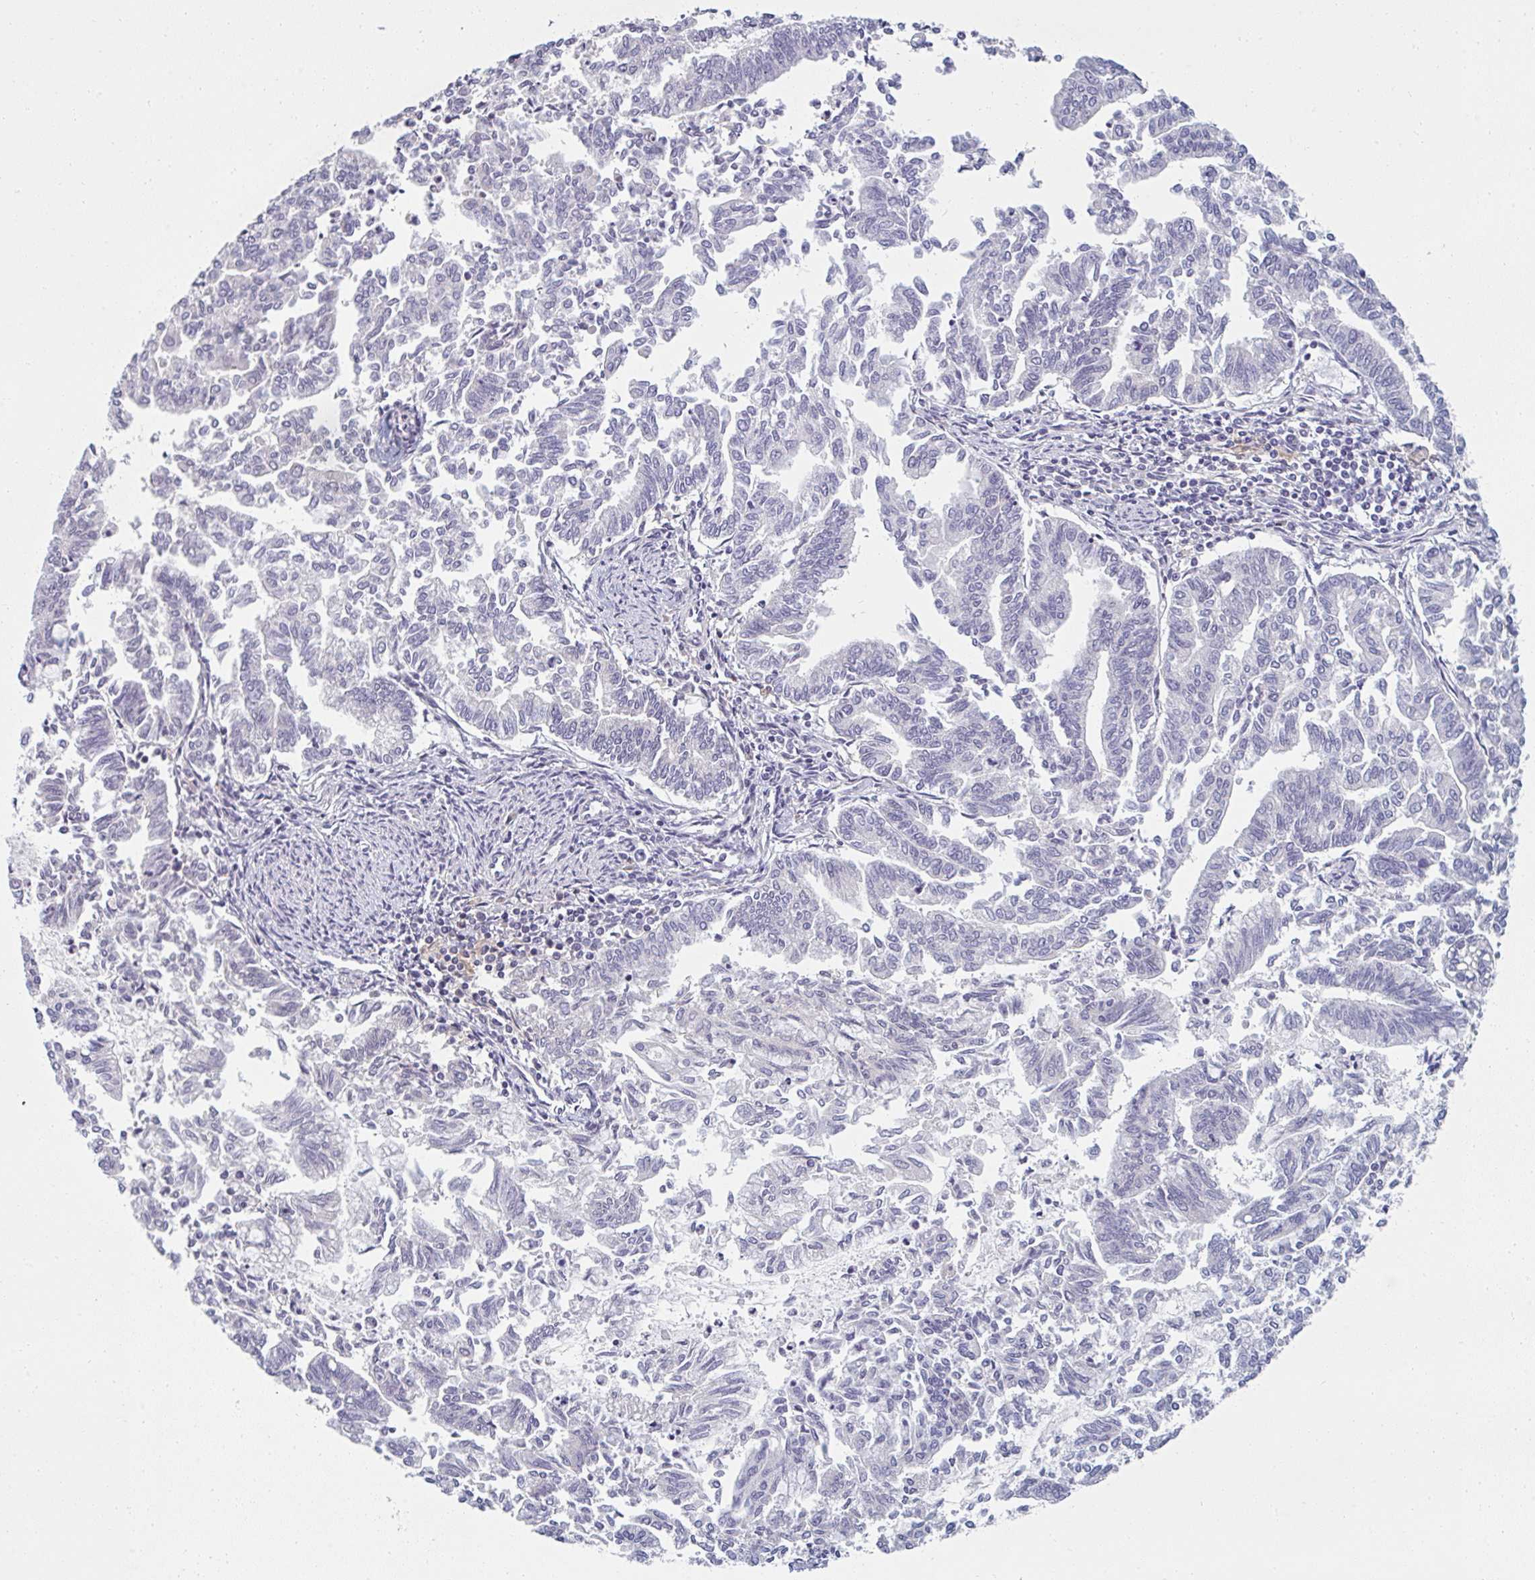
{"staining": {"intensity": "negative", "quantity": "none", "location": "none"}, "tissue": "endometrial cancer", "cell_type": "Tumor cells", "image_type": "cancer", "snomed": [{"axis": "morphology", "description": "Adenocarcinoma, NOS"}, {"axis": "topography", "description": "Endometrium"}], "caption": "High power microscopy photomicrograph of an immunohistochemistry (IHC) micrograph of endometrial cancer, revealing no significant expression in tumor cells. The staining was performed using DAB (3,3'-diaminobenzidine) to visualize the protein expression in brown, while the nuclei were stained in blue with hematoxylin (Magnification: 20x).", "gene": "PPFIA4", "patient": {"sex": "female", "age": 79}}